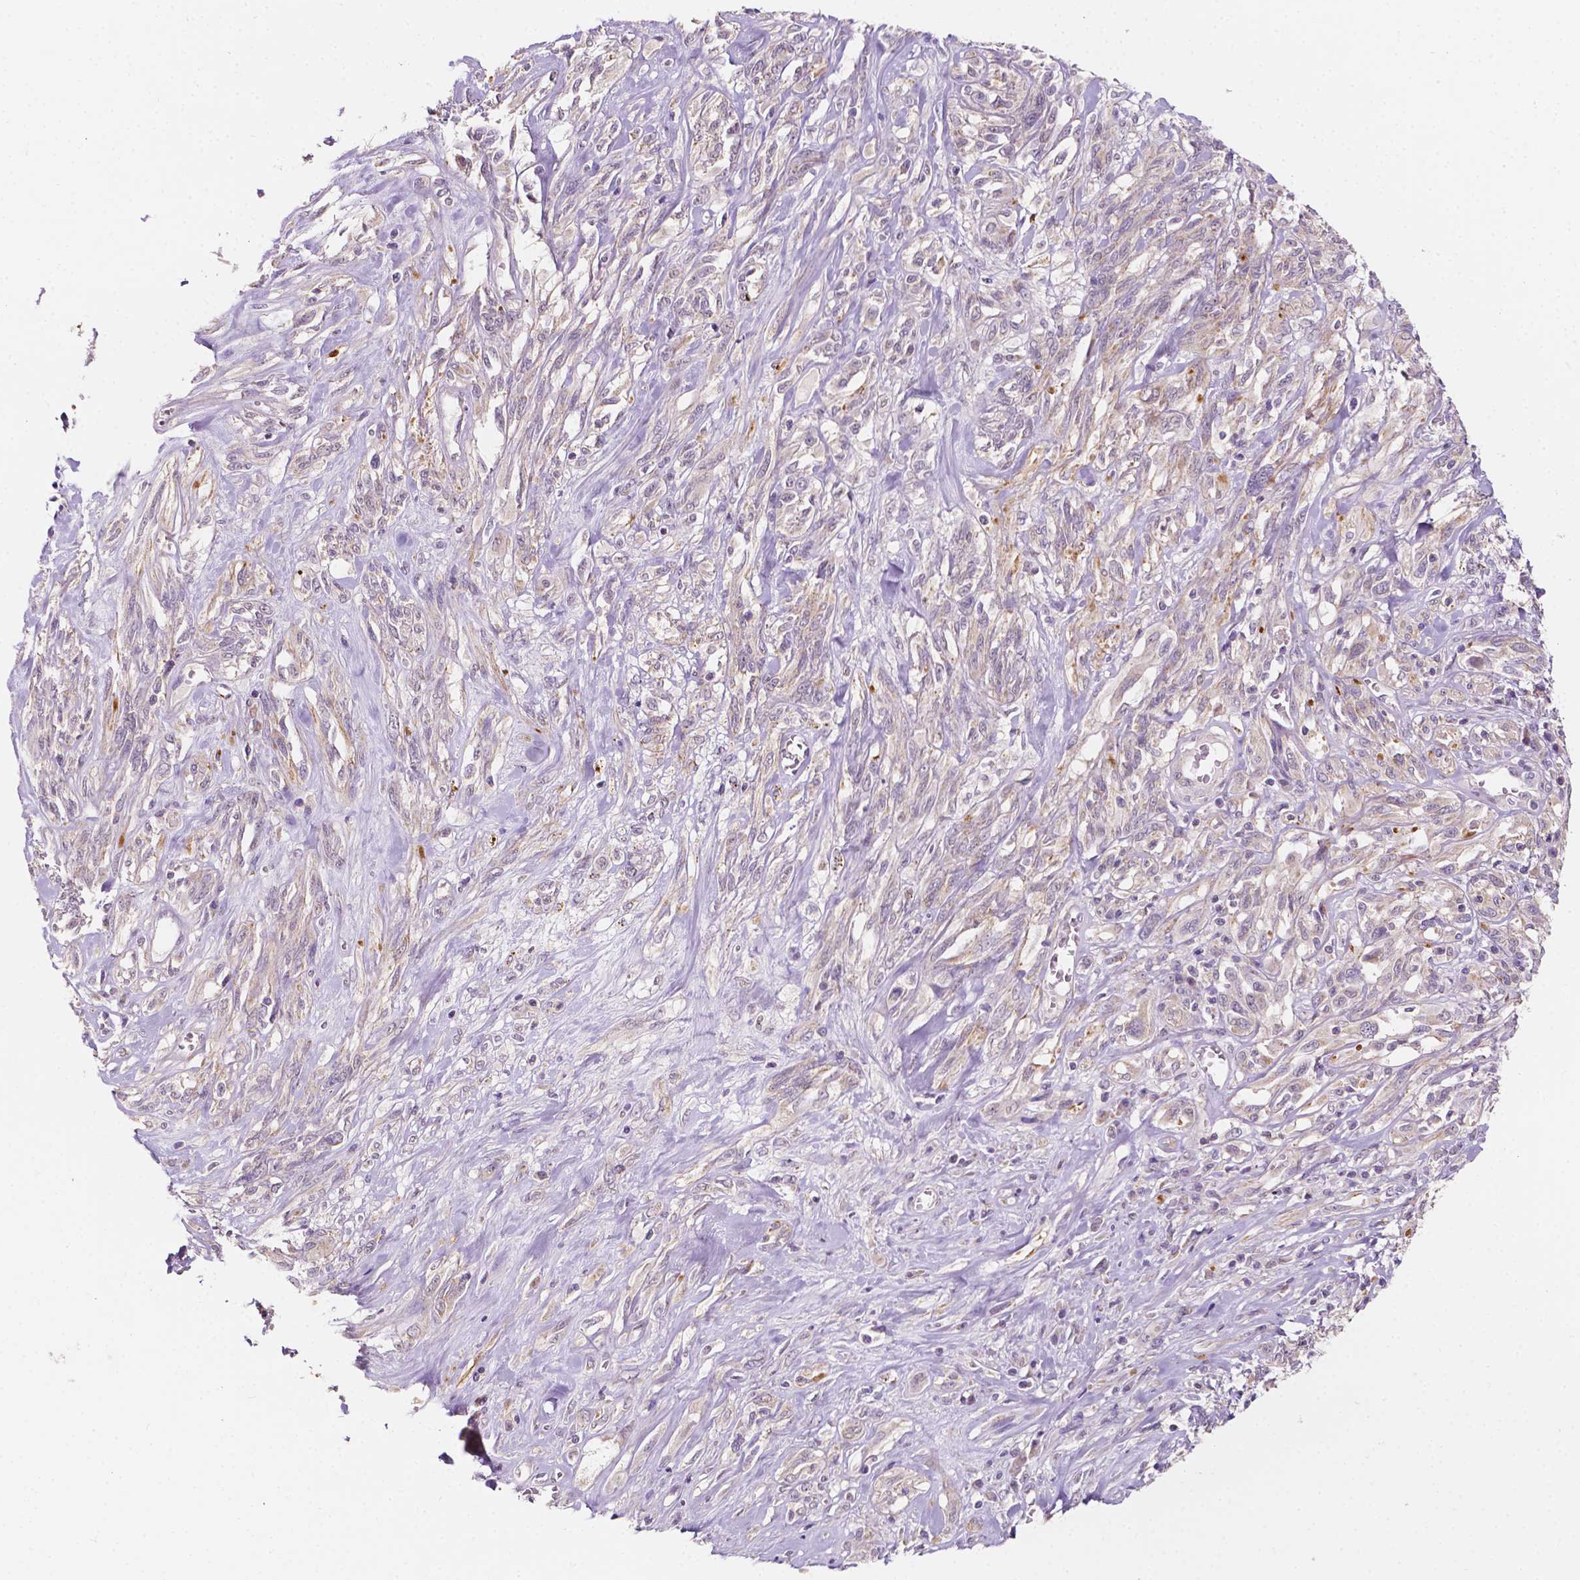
{"staining": {"intensity": "negative", "quantity": "none", "location": "none"}, "tissue": "melanoma", "cell_type": "Tumor cells", "image_type": "cancer", "snomed": [{"axis": "morphology", "description": "Malignant melanoma, NOS"}, {"axis": "topography", "description": "Skin"}], "caption": "The image shows no staining of tumor cells in melanoma.", "gene": "SIRT2", "patient": {"sex": "female", "age": 91}}